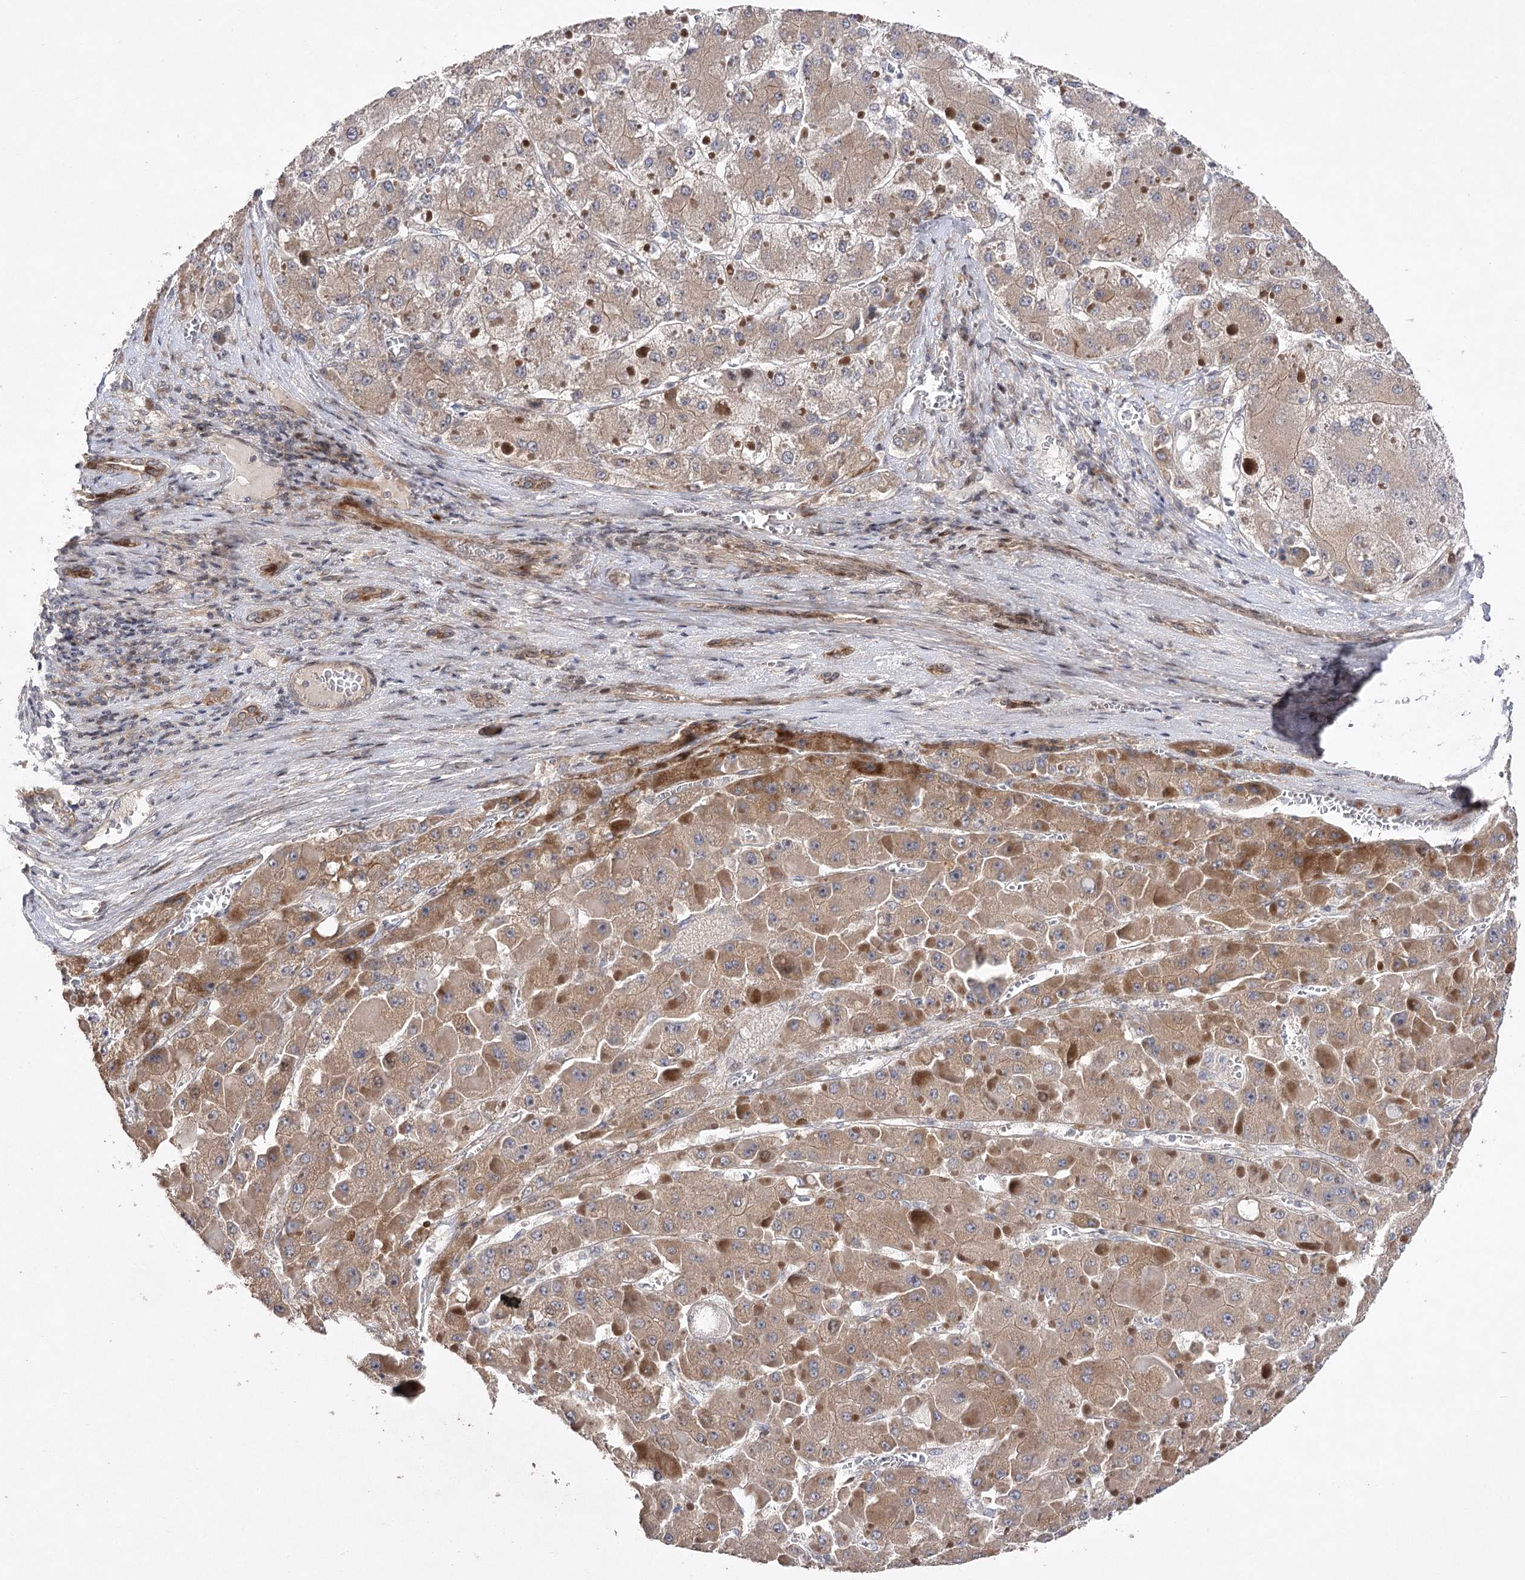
{"staining": {"intensity": "moderate", "quantity": "25%-75%", "location": "cytoplasmic/membranous"}, "tissue": "liver cancer", "cell_type": "Tumor cells", "image_type": "cancer", "snomed": [{"axis": "morphology", "description": "Carcinoma, Hepatocellular, NOS"}, {"axis": "topography", "description": "Liver"}], "caption": "DAB immunohistochemical staining of hepatocellular carcinoma (liver) shows moderate cytoplasmic/membranous protein staining in approximately 25%-75% of tumor cells.", "gene": "OBSL1", "patient": {"sex": "female", "age": 73}}